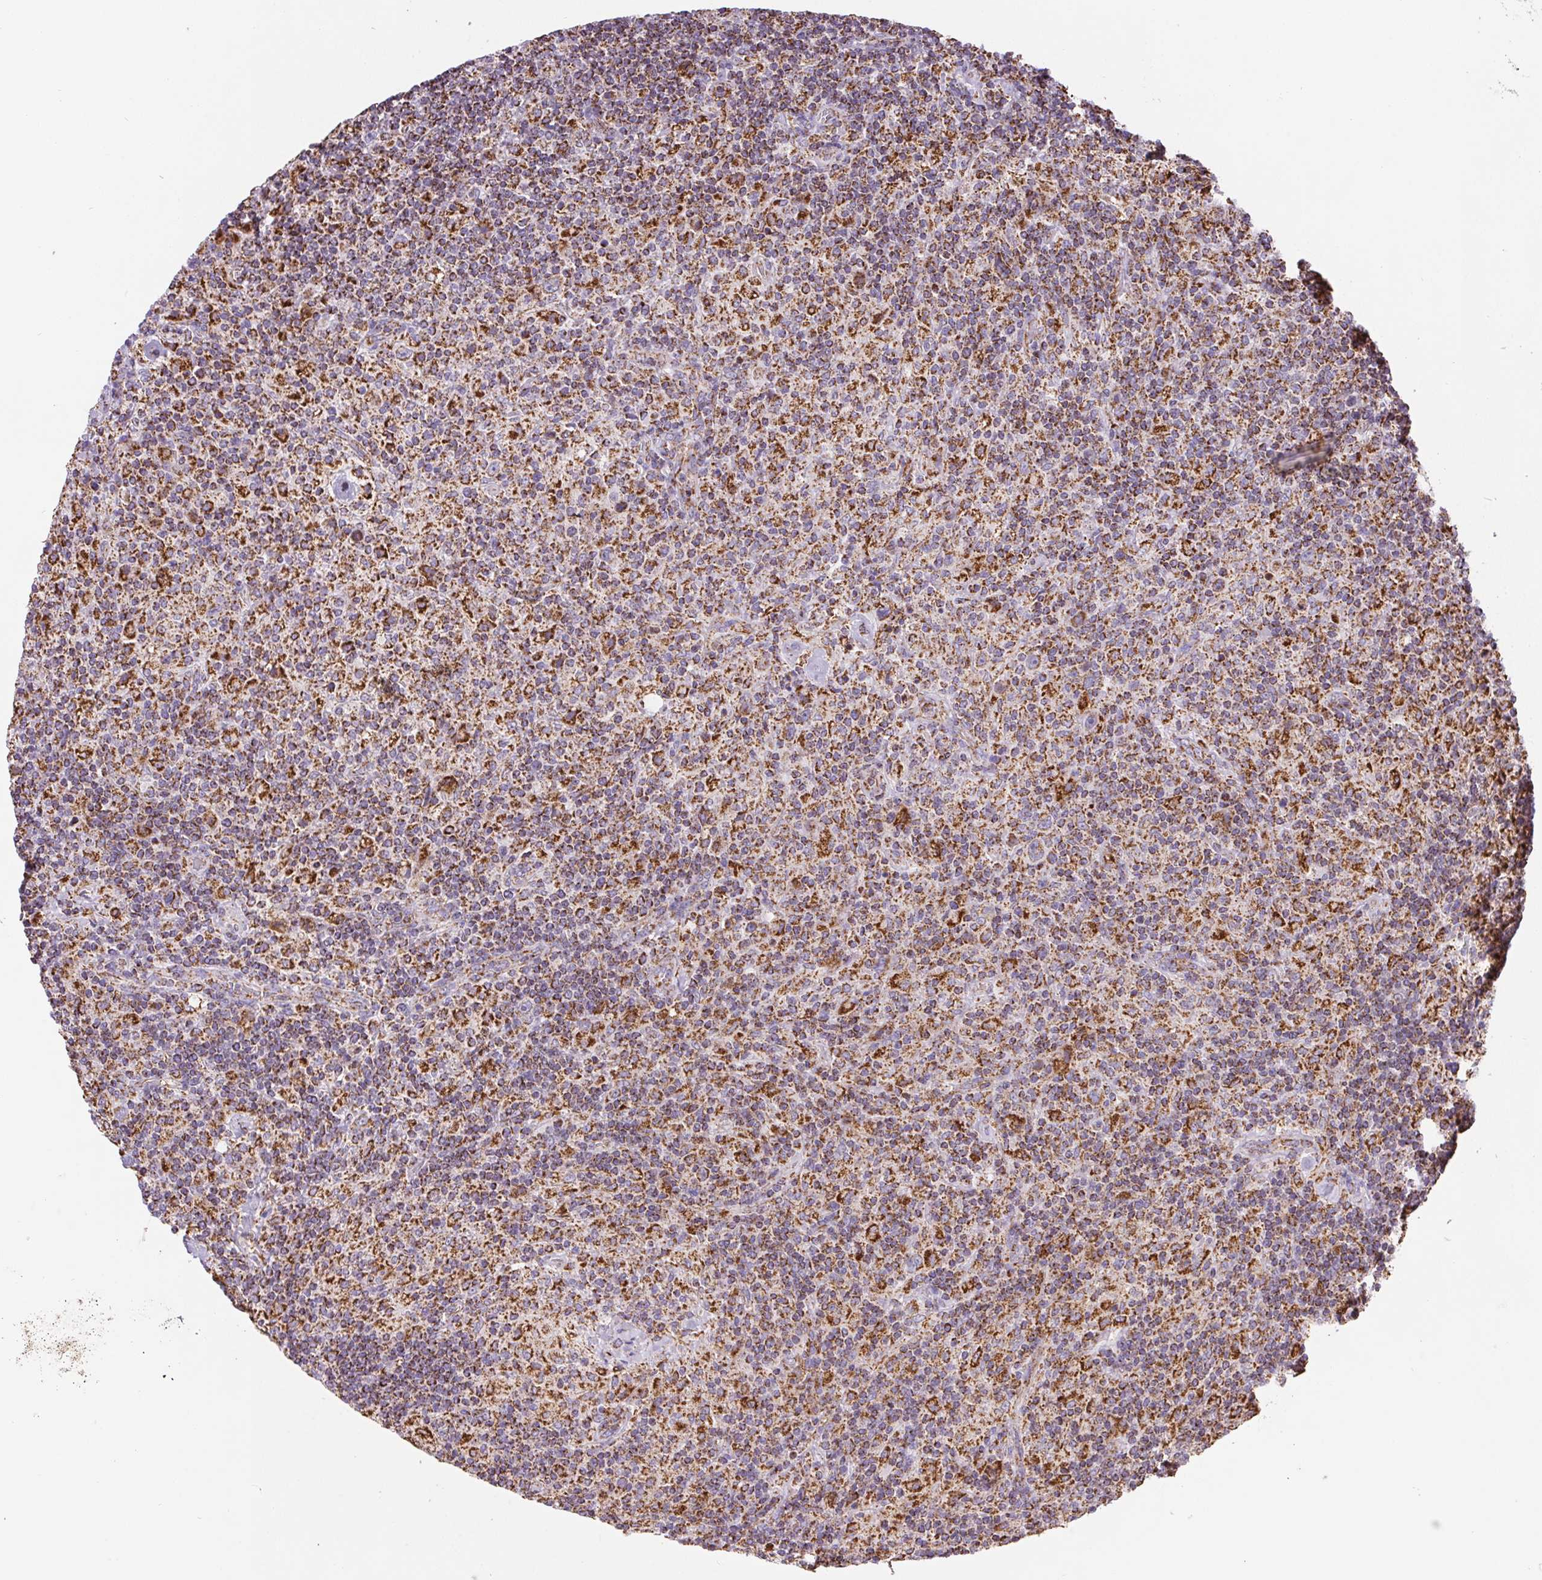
{"staining": {"intensity": "moderate", "quantity": ">75%", "location": "cytoplasmic/membranous"}, "tissue": "lymphoma", "cell_type": "Tumor cells", "image_type": "cancer", "snomed": [{"axis": "morphology", "description": "Hodgkin's disease, NOS"}, {"axis": "topography", "description": "Lymph node"}], "caption": "The micrograph reveals a brown stain indicating the presence of a protein in the cytoplasmic/membranous of tumor cells in Hodgkin's disease.", "gene": "NIPSNAP2", "patient": {"sex": "male", "age": 70}}